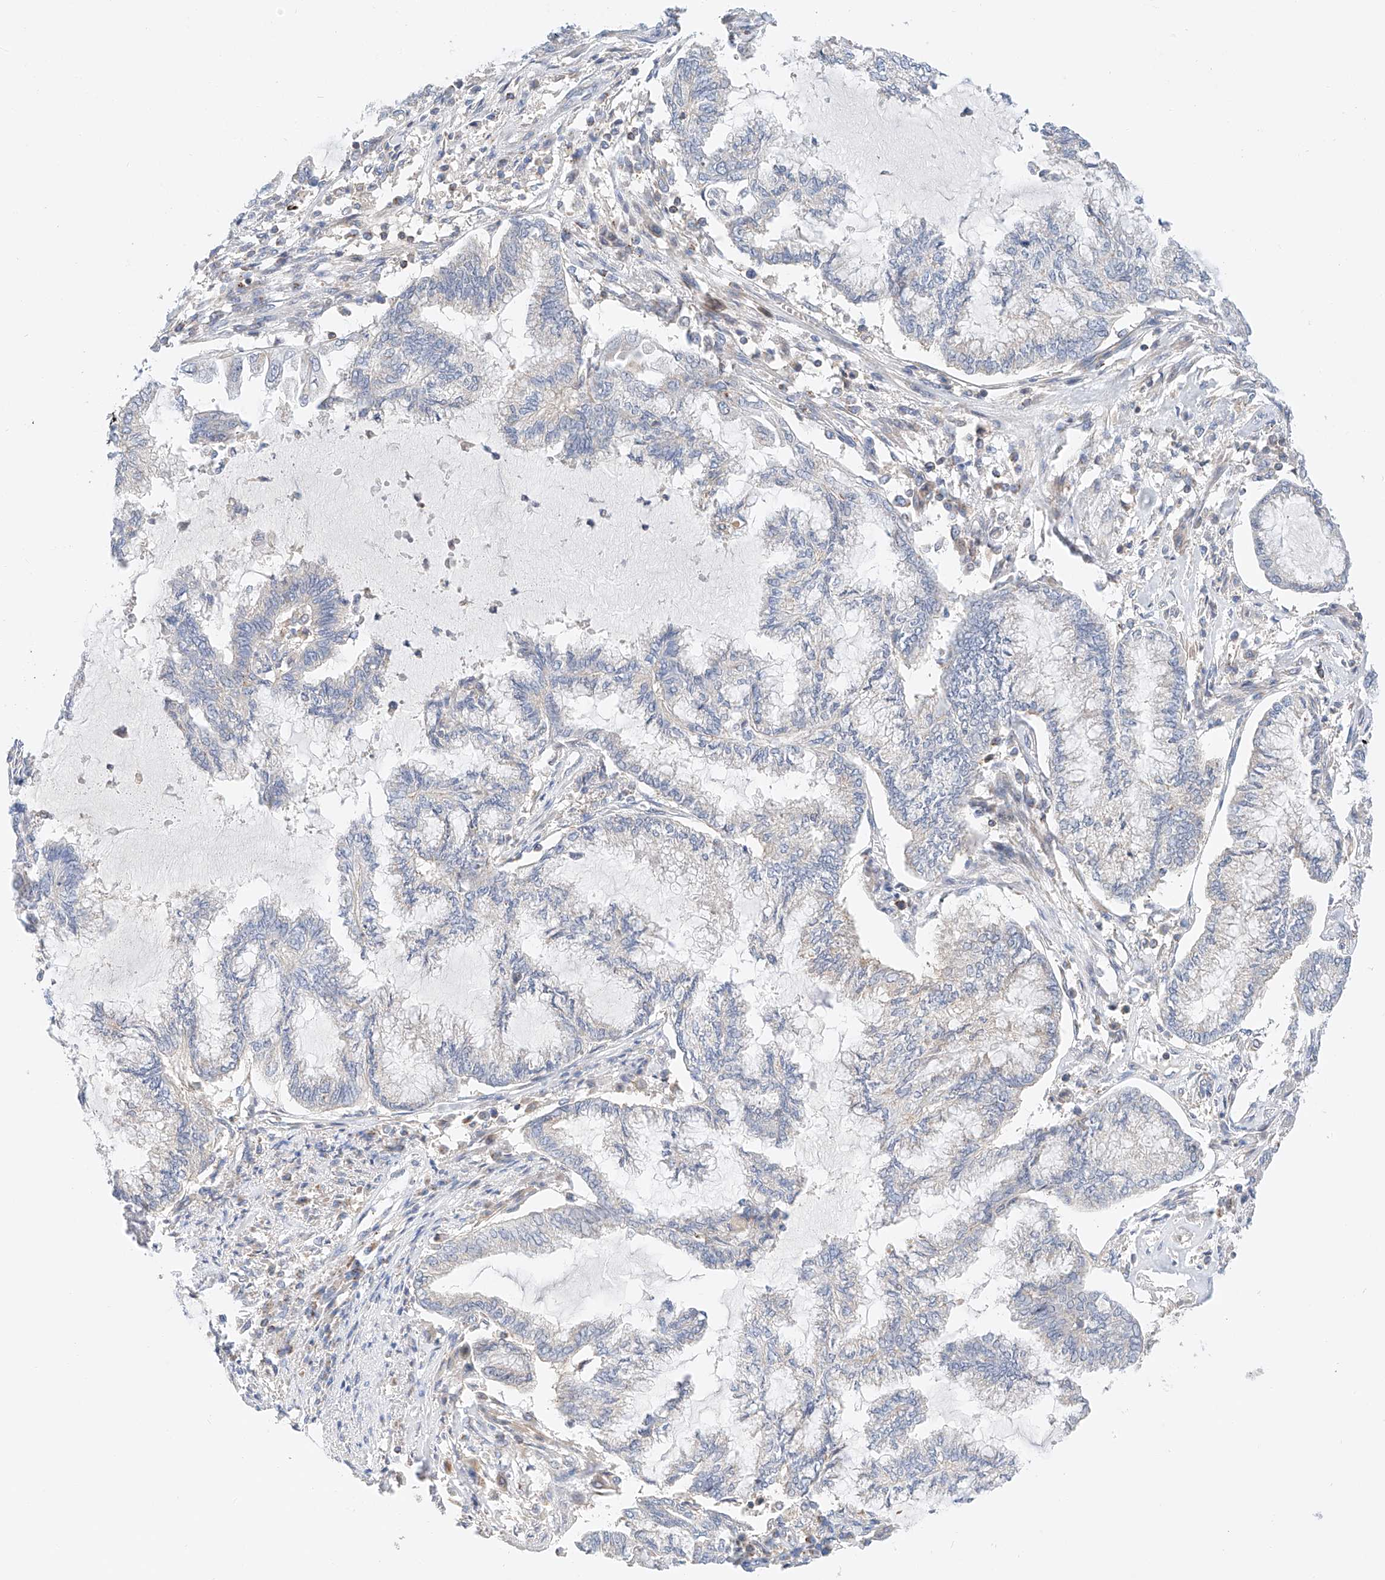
{"staining": {"intensity": "negative", "quantity": "none", "location": "none"}, "tissue": "endometrial cancer", "cell_type": "Tumor cells", "image_type": "cancer", "snomed": [{"axis": "morphology", "description": "Adenocarcinoma, NOS"}, {"axis": "topography", "description": "Endometrium"}], "caption": "The immunohistochemistry photomicrograph has no significant positivity in tumor cells of endometrial cancer tissue.", "gene": "MFN2", "patient": {"sex": "female", "age": 86}}